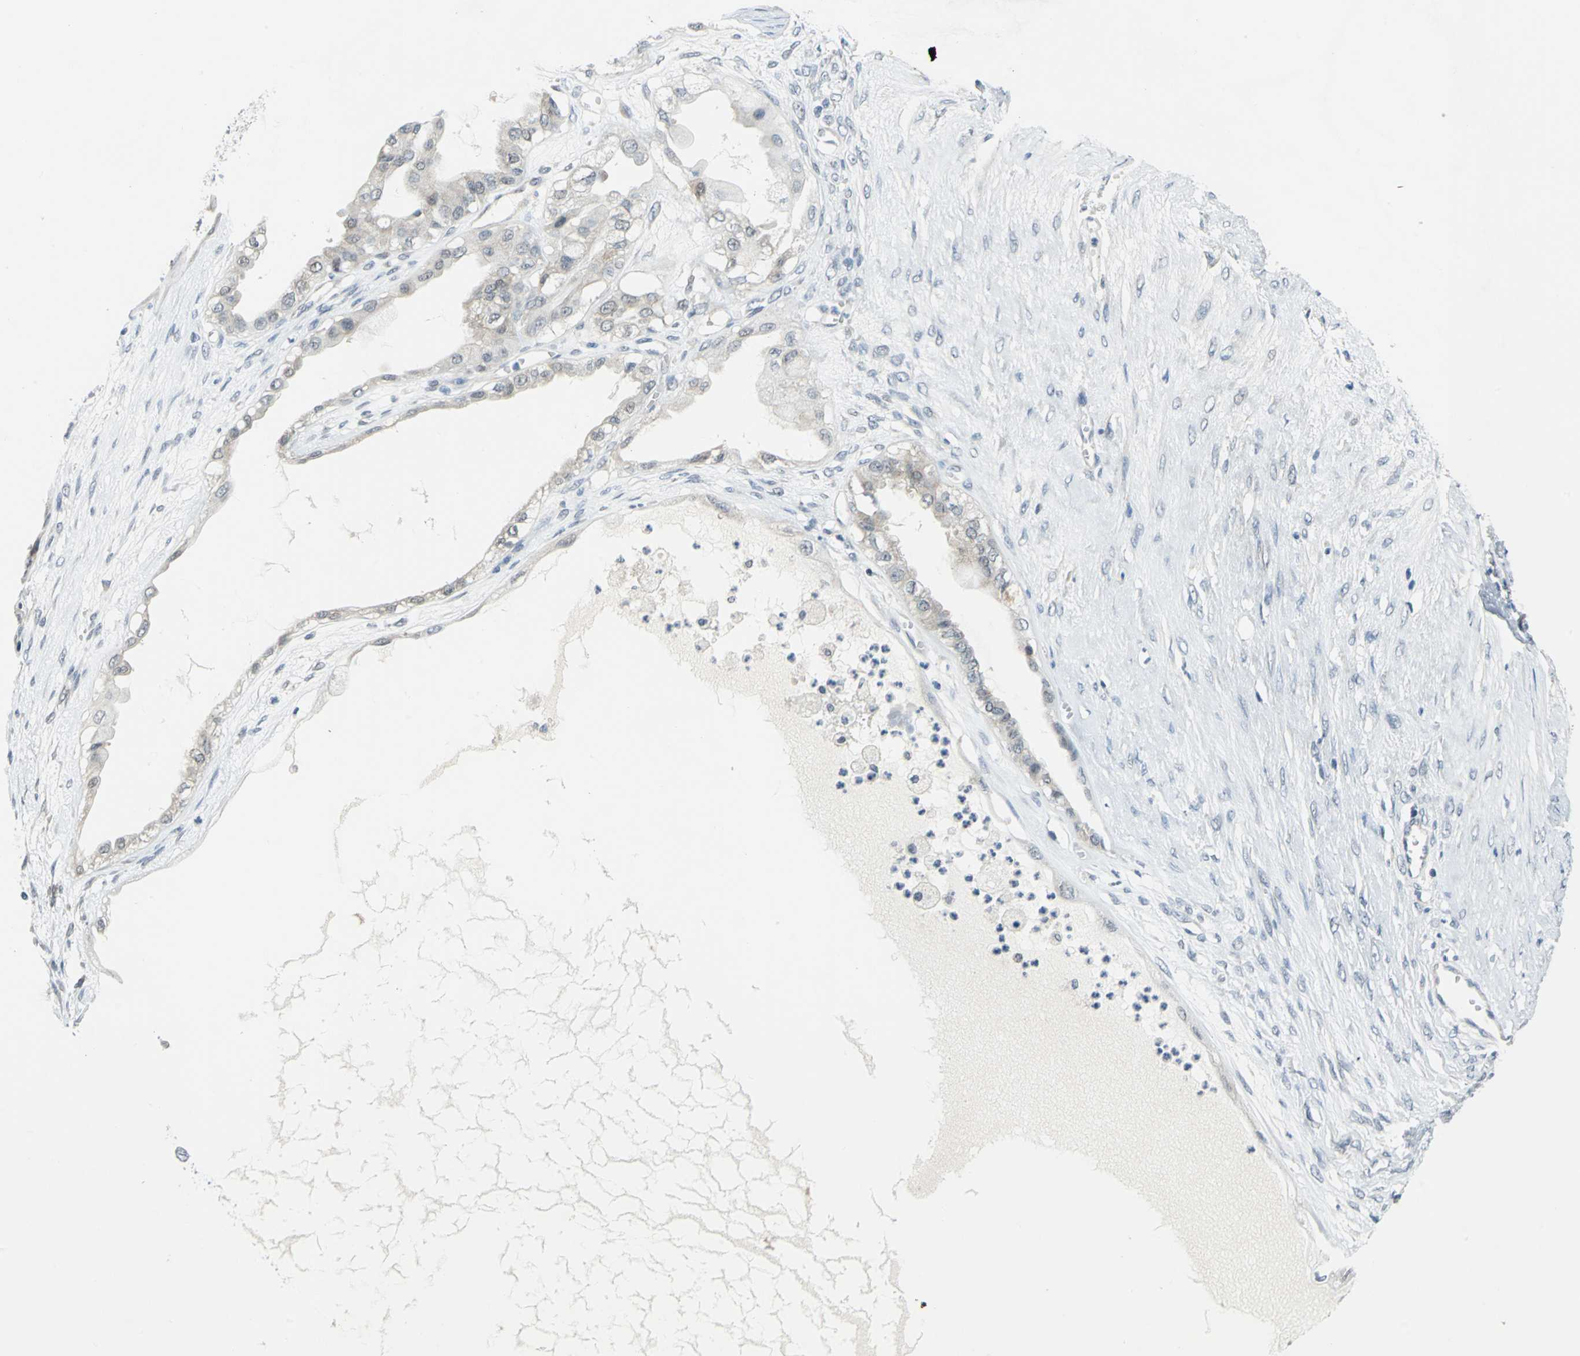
{"staining": {"intensity": "negative", "quantity": "none", "location": "none"}, "tissue": "ovarian cancer", "cell_type": "Tumor cells", "image_type": "cancer", "snomed": [{"axis": "morphology", "description": "Carcinoma, NOS"}, {"axis": "morphology", "description": "Carcinoma, endometroid"}, {"axis": "topography", "description": "Ovary"}], "caption": "High magnification brightfield microscopy of ovarian cancer (endometroid carcinoma) stained with DAB (brown) and counterstained with hematoxylin (blue): tumor cells show no significant expression.", "gene": "PIN1", "patient": {"sex": "female", "age": 50}}